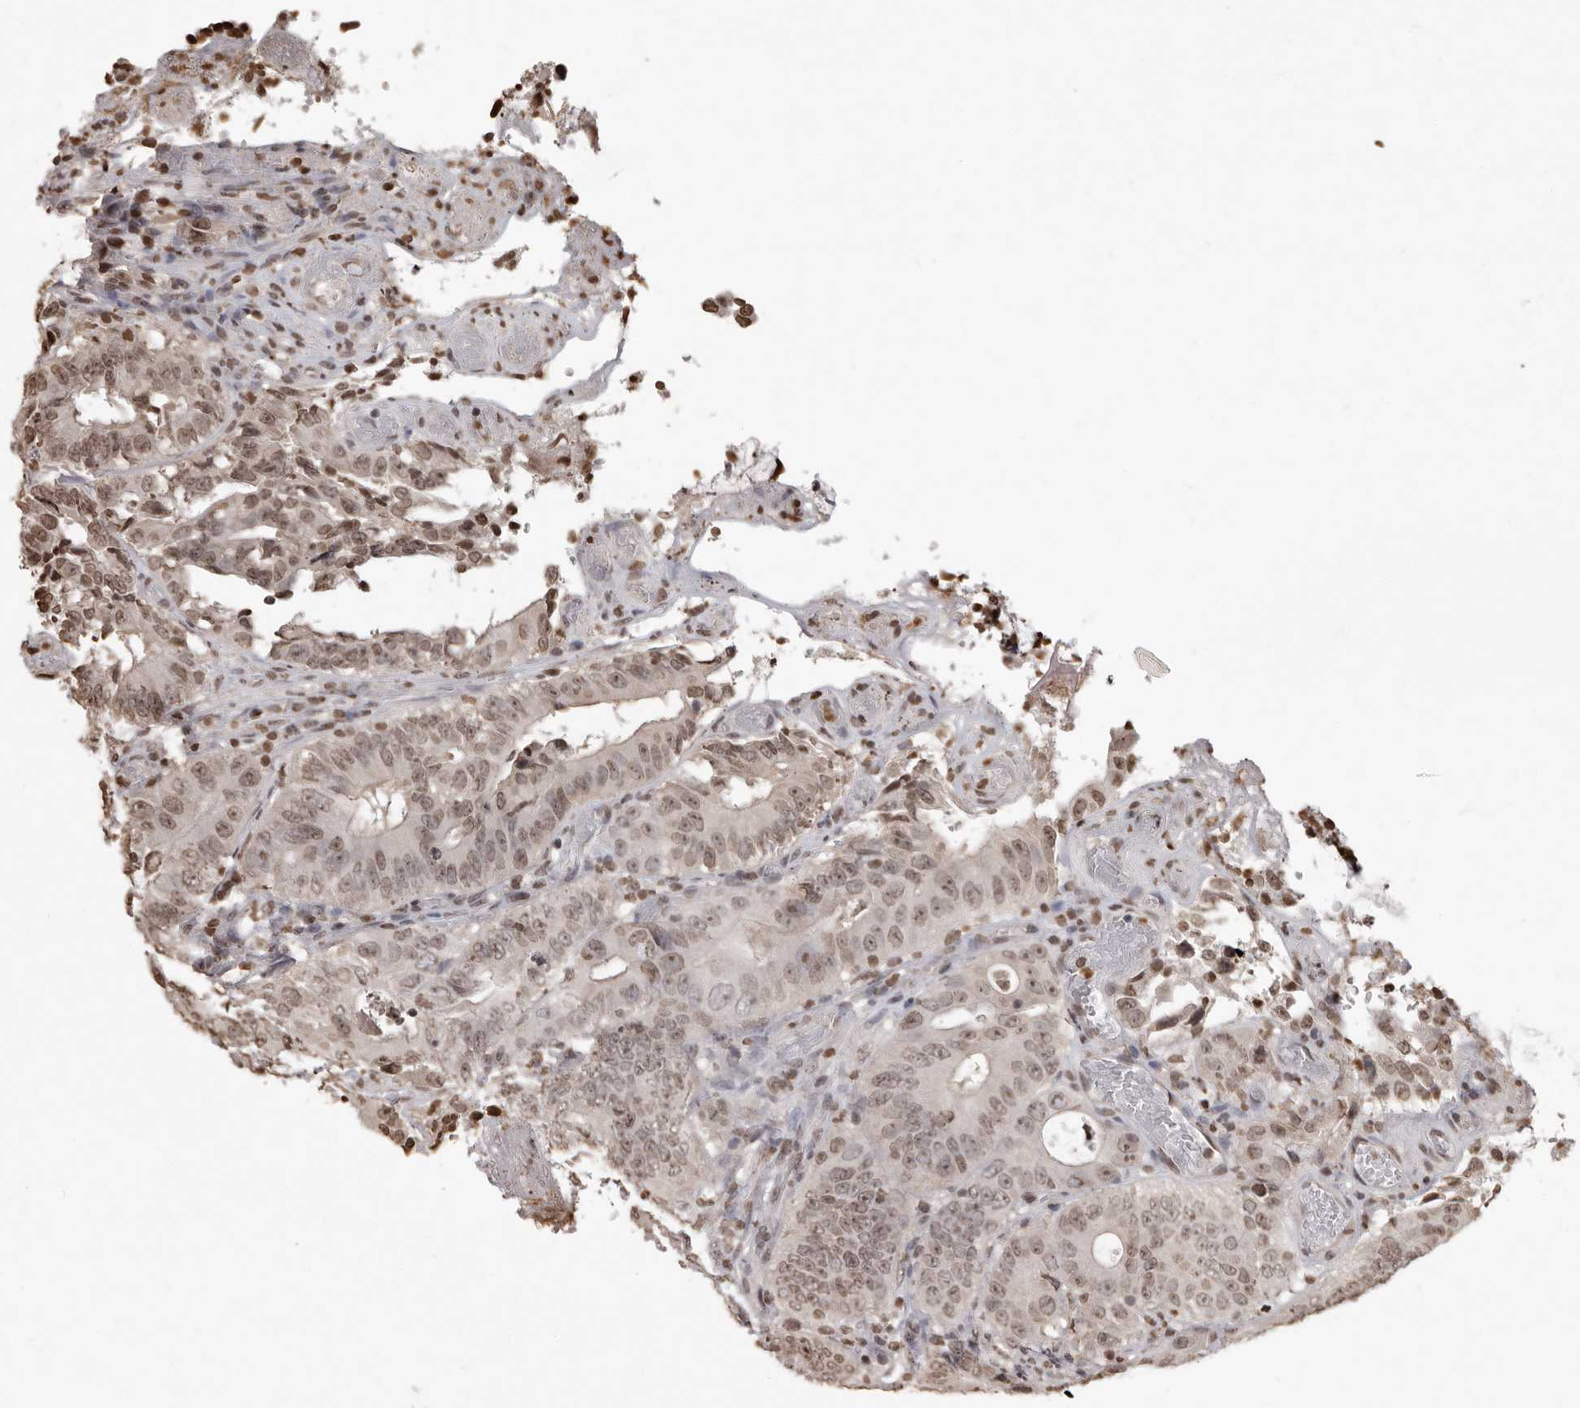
{"staining": {"intensity": "weak", "quantity": ">75%", "location": "nuclear"}, "tissue": "colorectal cancer", "cell_type": "Tumor cells", "image_type": "cancer", "snomed": [{"axis": "morphology", "description": "Adenocarcinoma, NOS"}, {"axis": "topography", "description": "Colon"}], "caption": "Protein expression analysis of human colorectal cancer reveals weak nuclear expression in about >75% of tumor cells. (DAB (3,3'-diaminobenzidine) = brown stain, brightfield microscopy at high magnification).", "gene": "WDR45", "patient": {"sex": "male", "age": 83}}